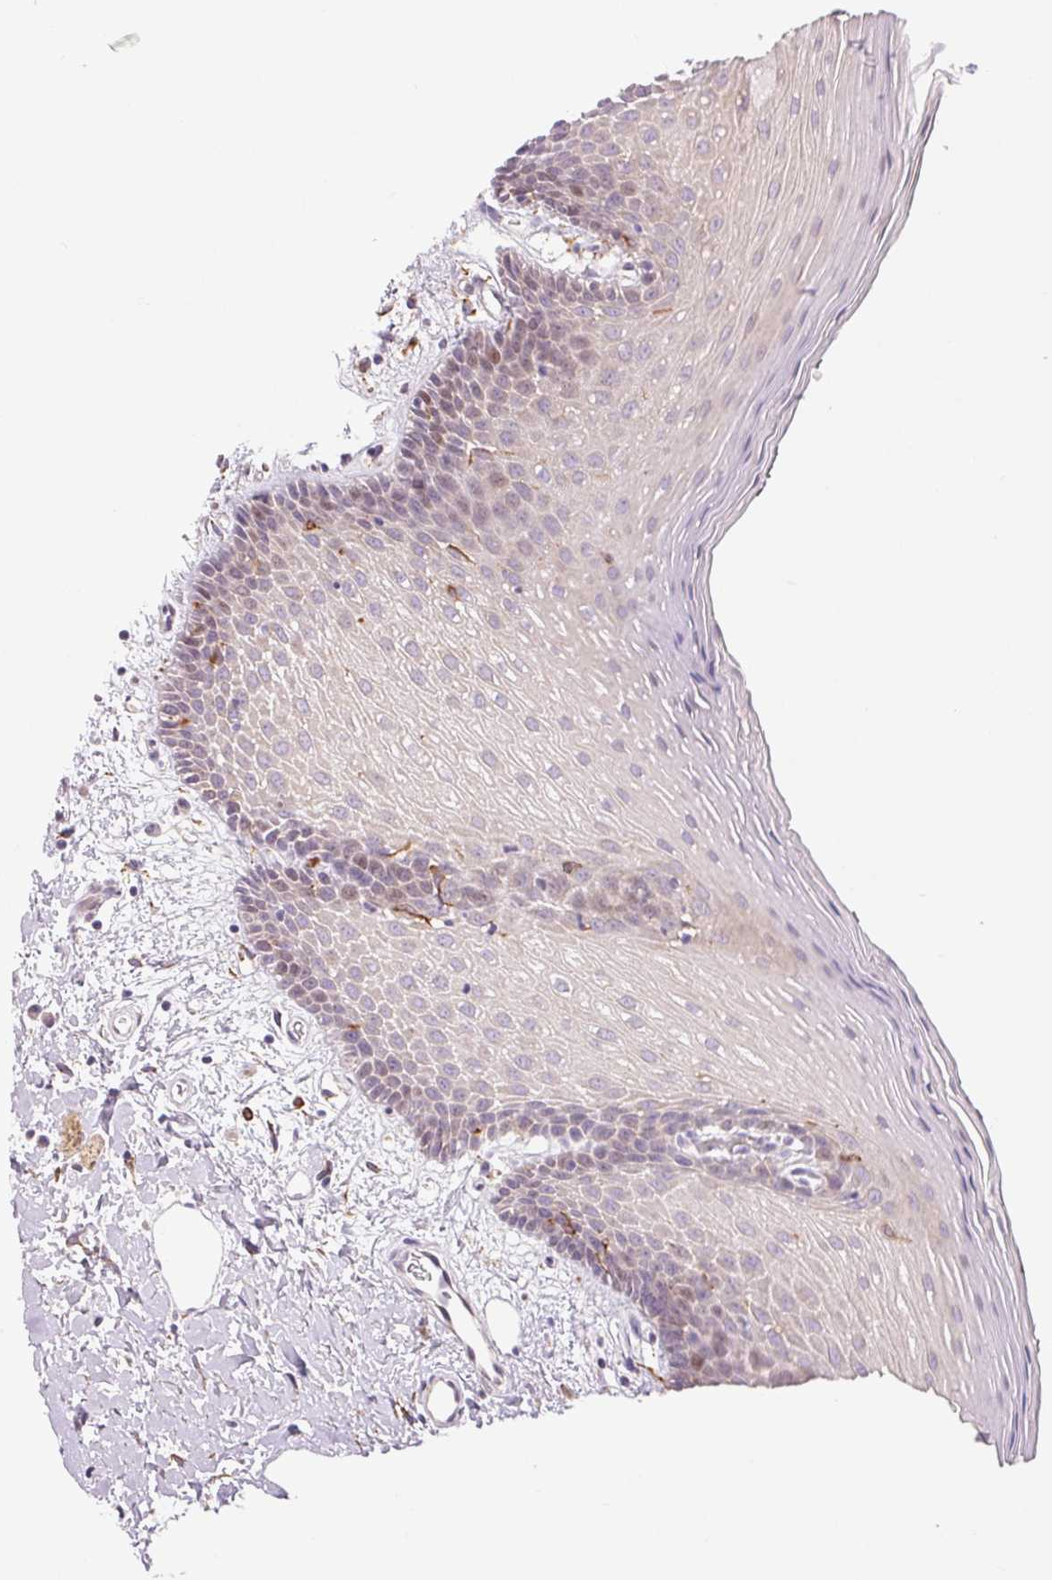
{"staining": {"intensity": "negative", "quantity": "none", "location": "none"}, "tissue": "oral mucosa", "cell_type": "Squamous epithelial cells", "image_type": "normal", "snomed": [{"axis": "morphology", "description": "Normal tissue, NOS"}, {"axis": "topography", "description": "Oral tissue"}], "caption": "Human oral mucosa stained for a protein using immunohistochemistry shows no expression in squamous epithelial cells.", "gene": "METTL17", "patient": {"sex": "female", "age": 43}}